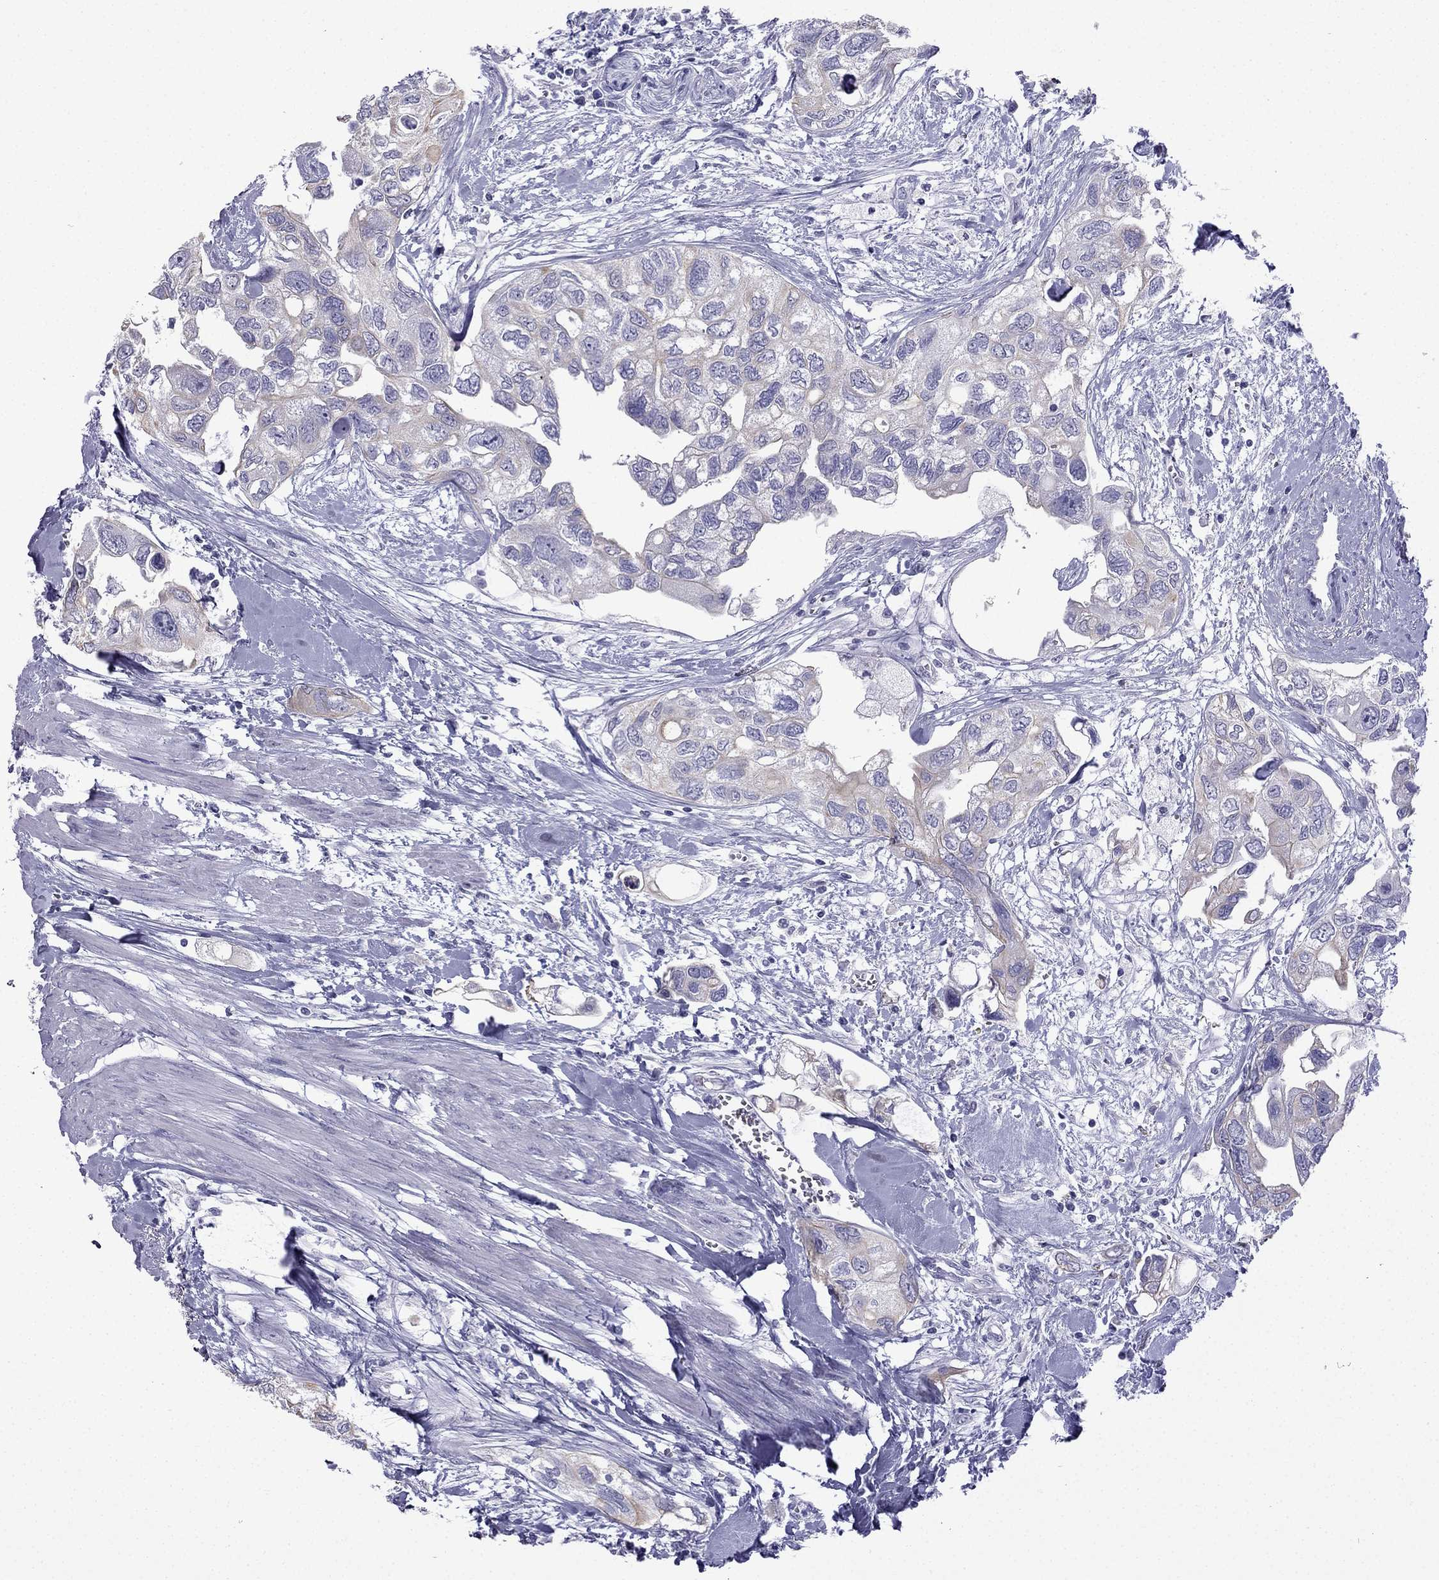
{"staining": {"intensity": "negative", "quantity": "none", "location": "none"}, "tissue": "urothelial cancer", "cell_type": "Tumor cells", "image_type": "cancer", "snomed": [{"axis": "morphology", "description": "Urothelial carcinoma, High grade"}, {"axis": "topography", "description": "Urinary bladder"}], "caption": "Immunohistochemistry (IHC) histopathology image of urothelial cancer stained for a protein (brown), which shows no expression in tumor cells.", "gene": "GJA8", "patient": {"sex": "male", "age": 59}}